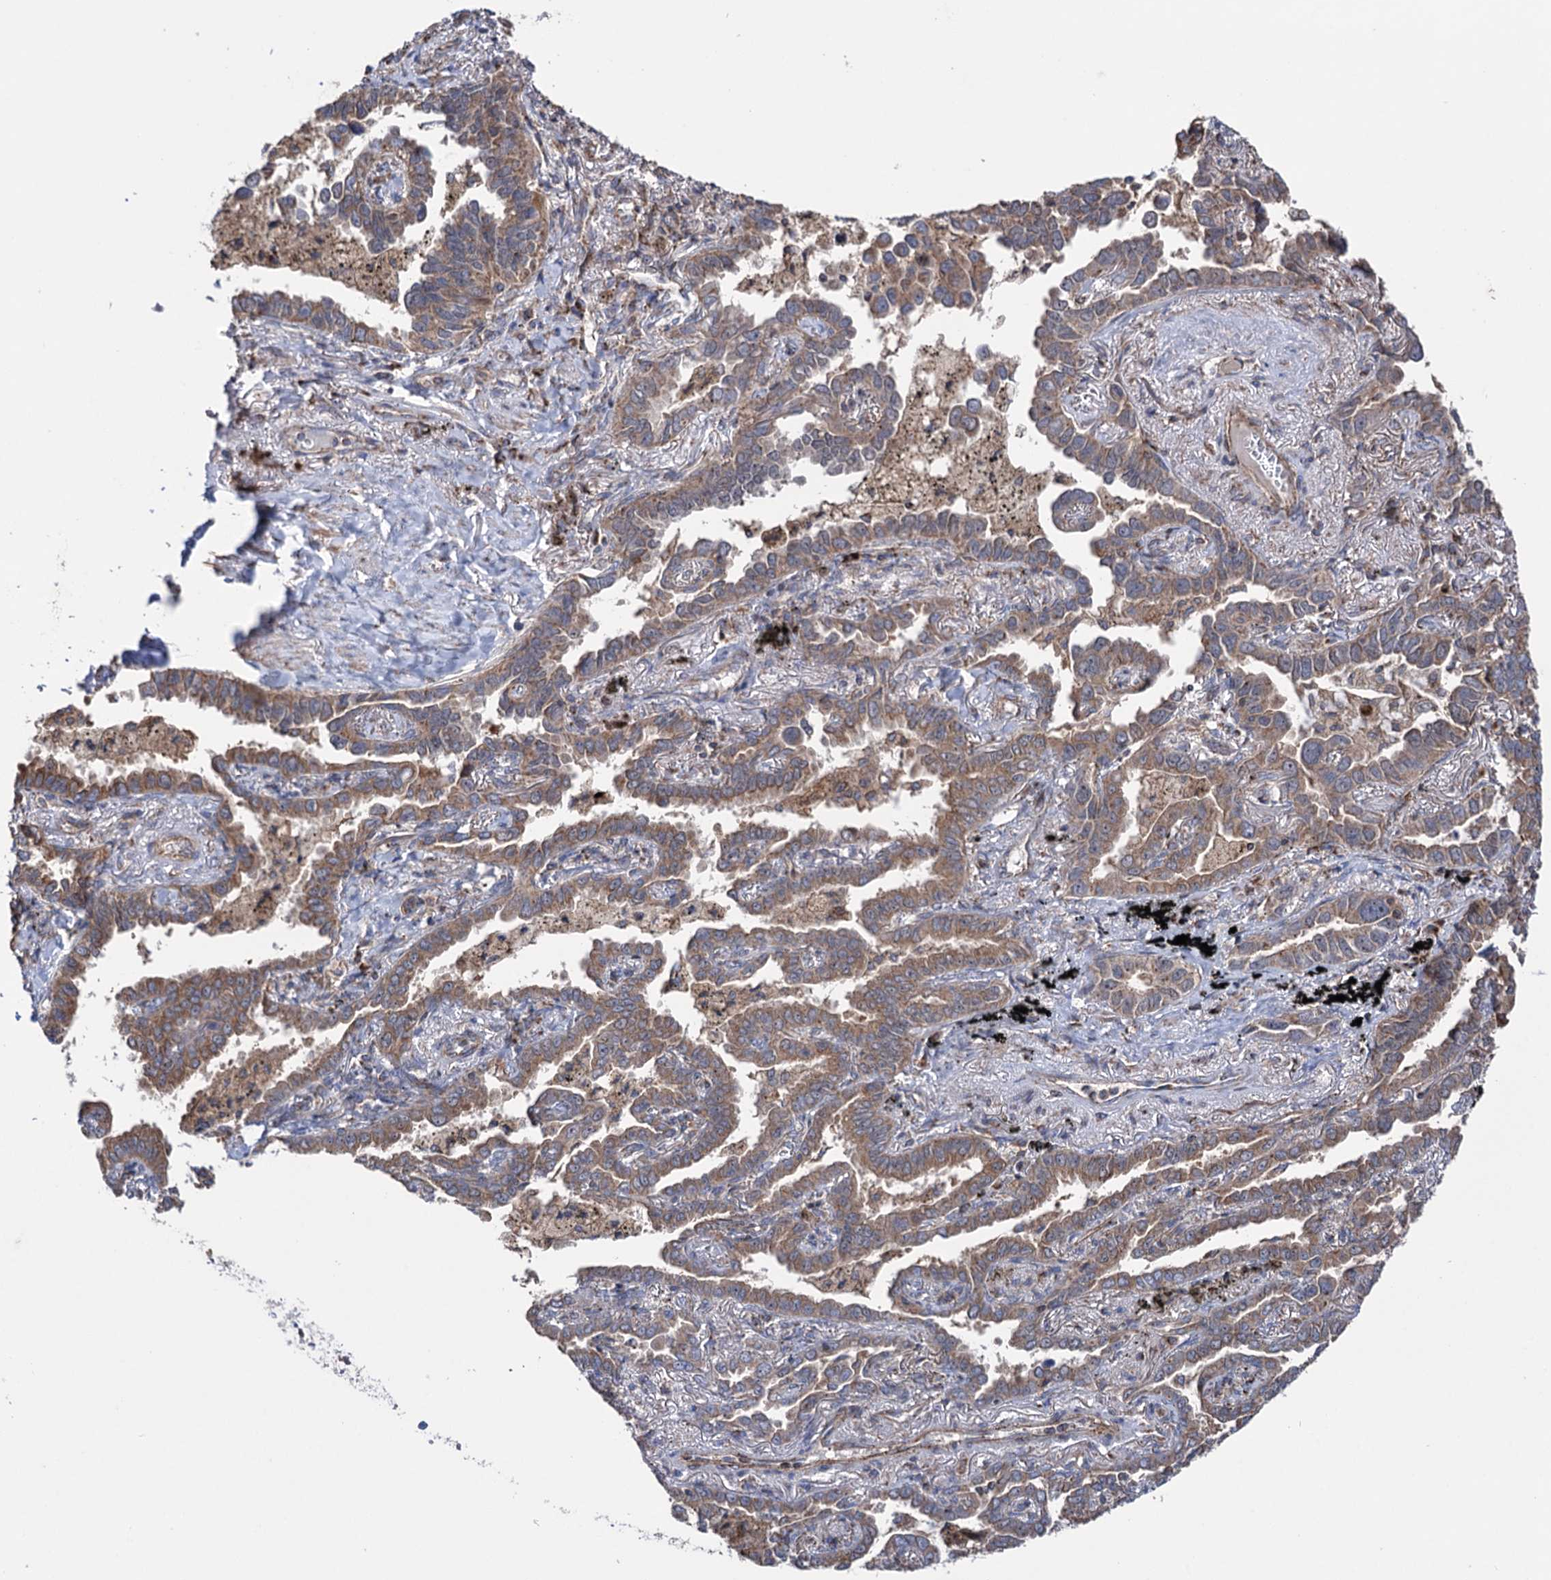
{"staining": {"intensity": "moderate", "quantity": ">75%", "location": "cytoplasmic/membranous"}, "tissue": "lung cancer", "cell_type": "Tumor cells", "image_type": "cancer", "snomed": [{"axis": "morphology", "description": "Adenocarcinoma, NOS"}, {"axis": "topography", "description": "Lung"}], "caption": "IHC micrograph of adenocarcinoma (lung) stained for a protein (brown), which demonstrates medium levels of moderate cytoplasmic/membranous staining in about >75% of tumor cells.", "gene": "SUCLA2", "patient": {"sex": "male", "age": 67}}